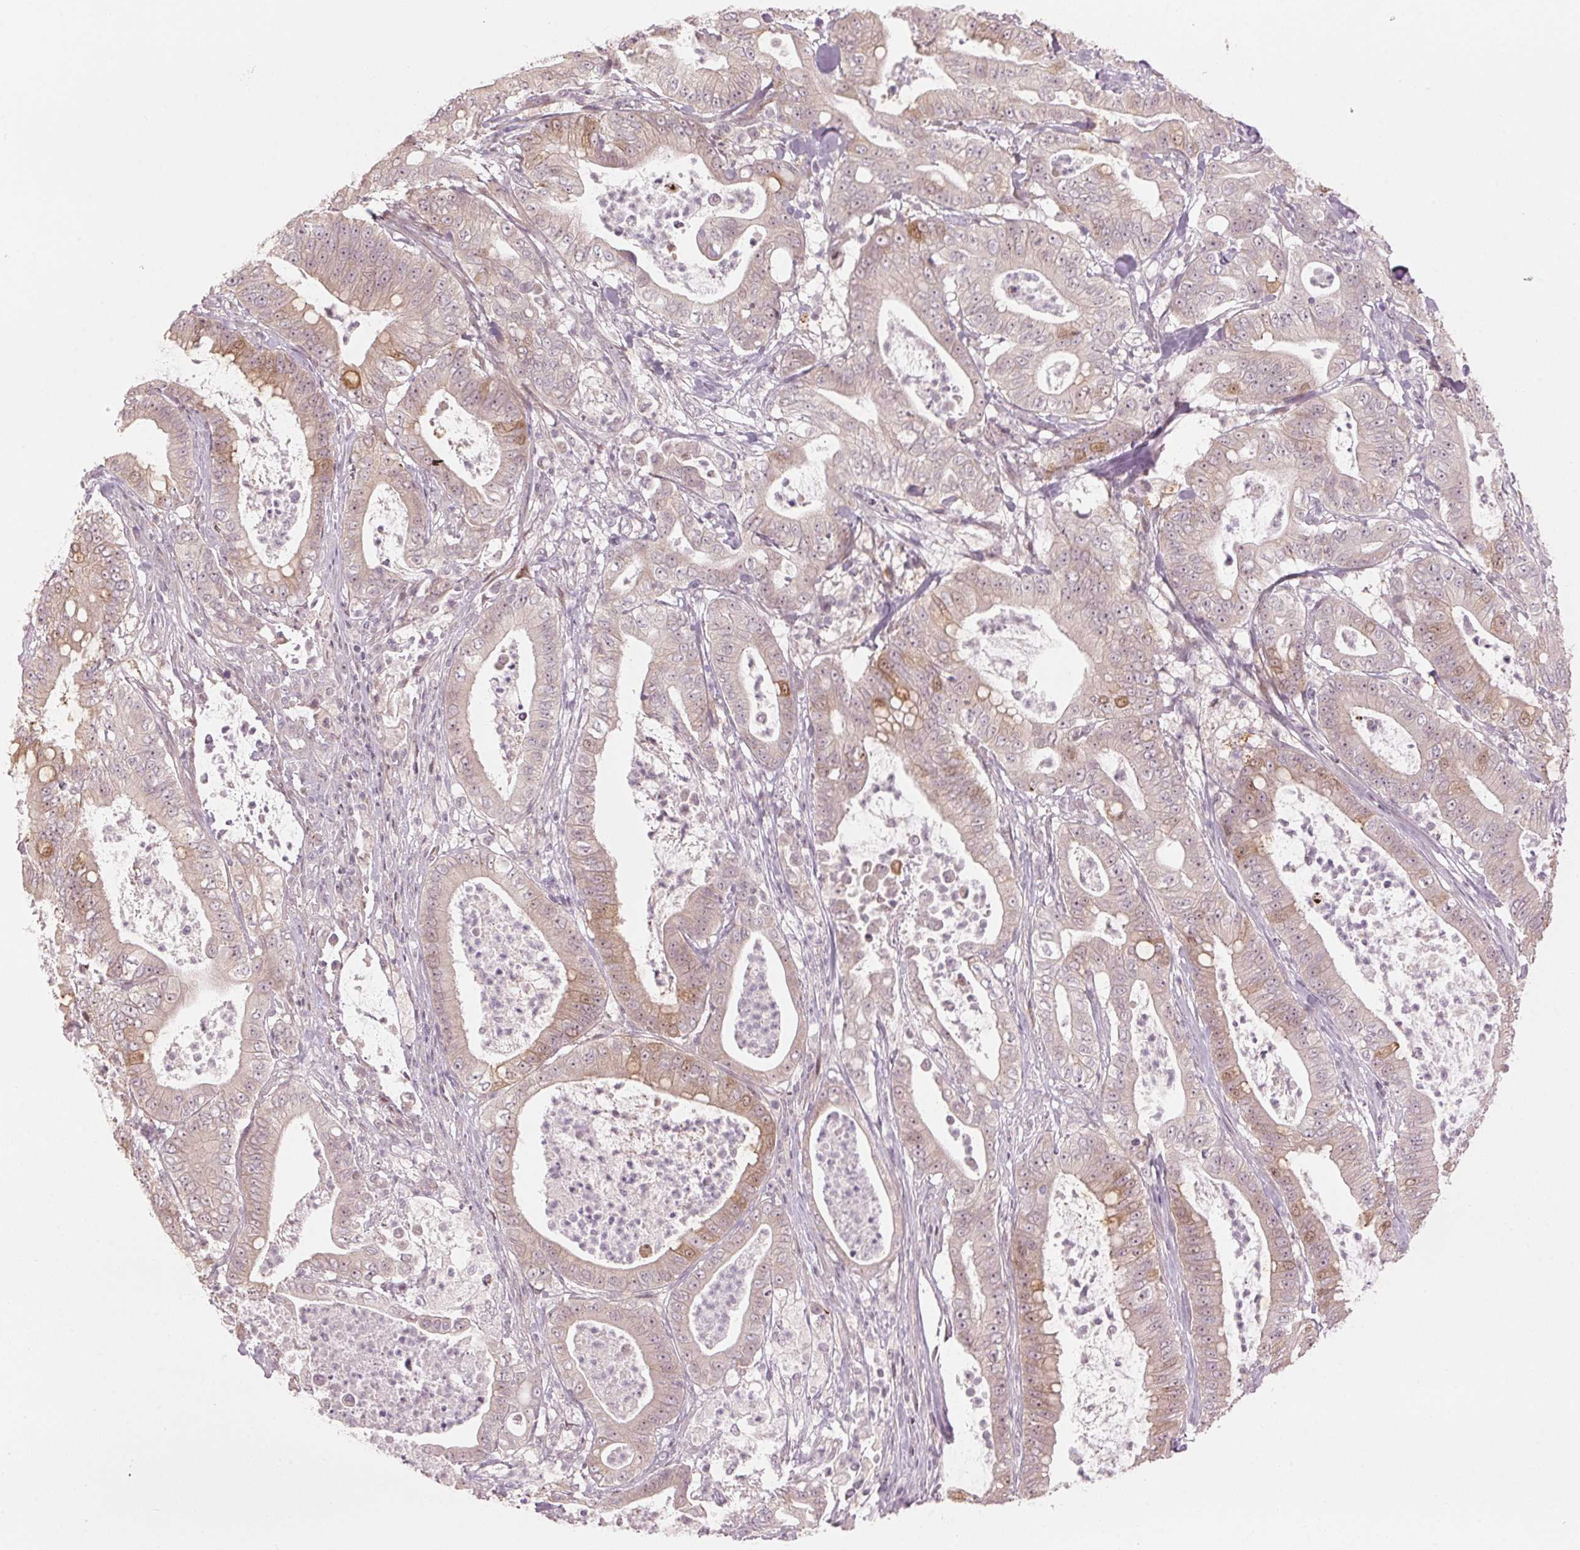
{"staining": {"intensity": "moderate", "quantity": "<25%", "location": "cytoplasmic/membranous"}, "tissue": "pancreatic cancer", "cell_type": "Tumor cells", "image_type": "cancer", "snomed": [{"axis": "morphology", "description": "Adenocarcinoma, NOS"}, {"axis": "topography", "description": "Pancreas"}], "caption": "Adenocarcinoma (pancreatic) stained for a protein (brown) exhibits moderate cytoplasmic/membranous positive expression in about <25% of tumor cells.", "gene": "TMED6", "patient": {"sex": "male", "age": 71}}